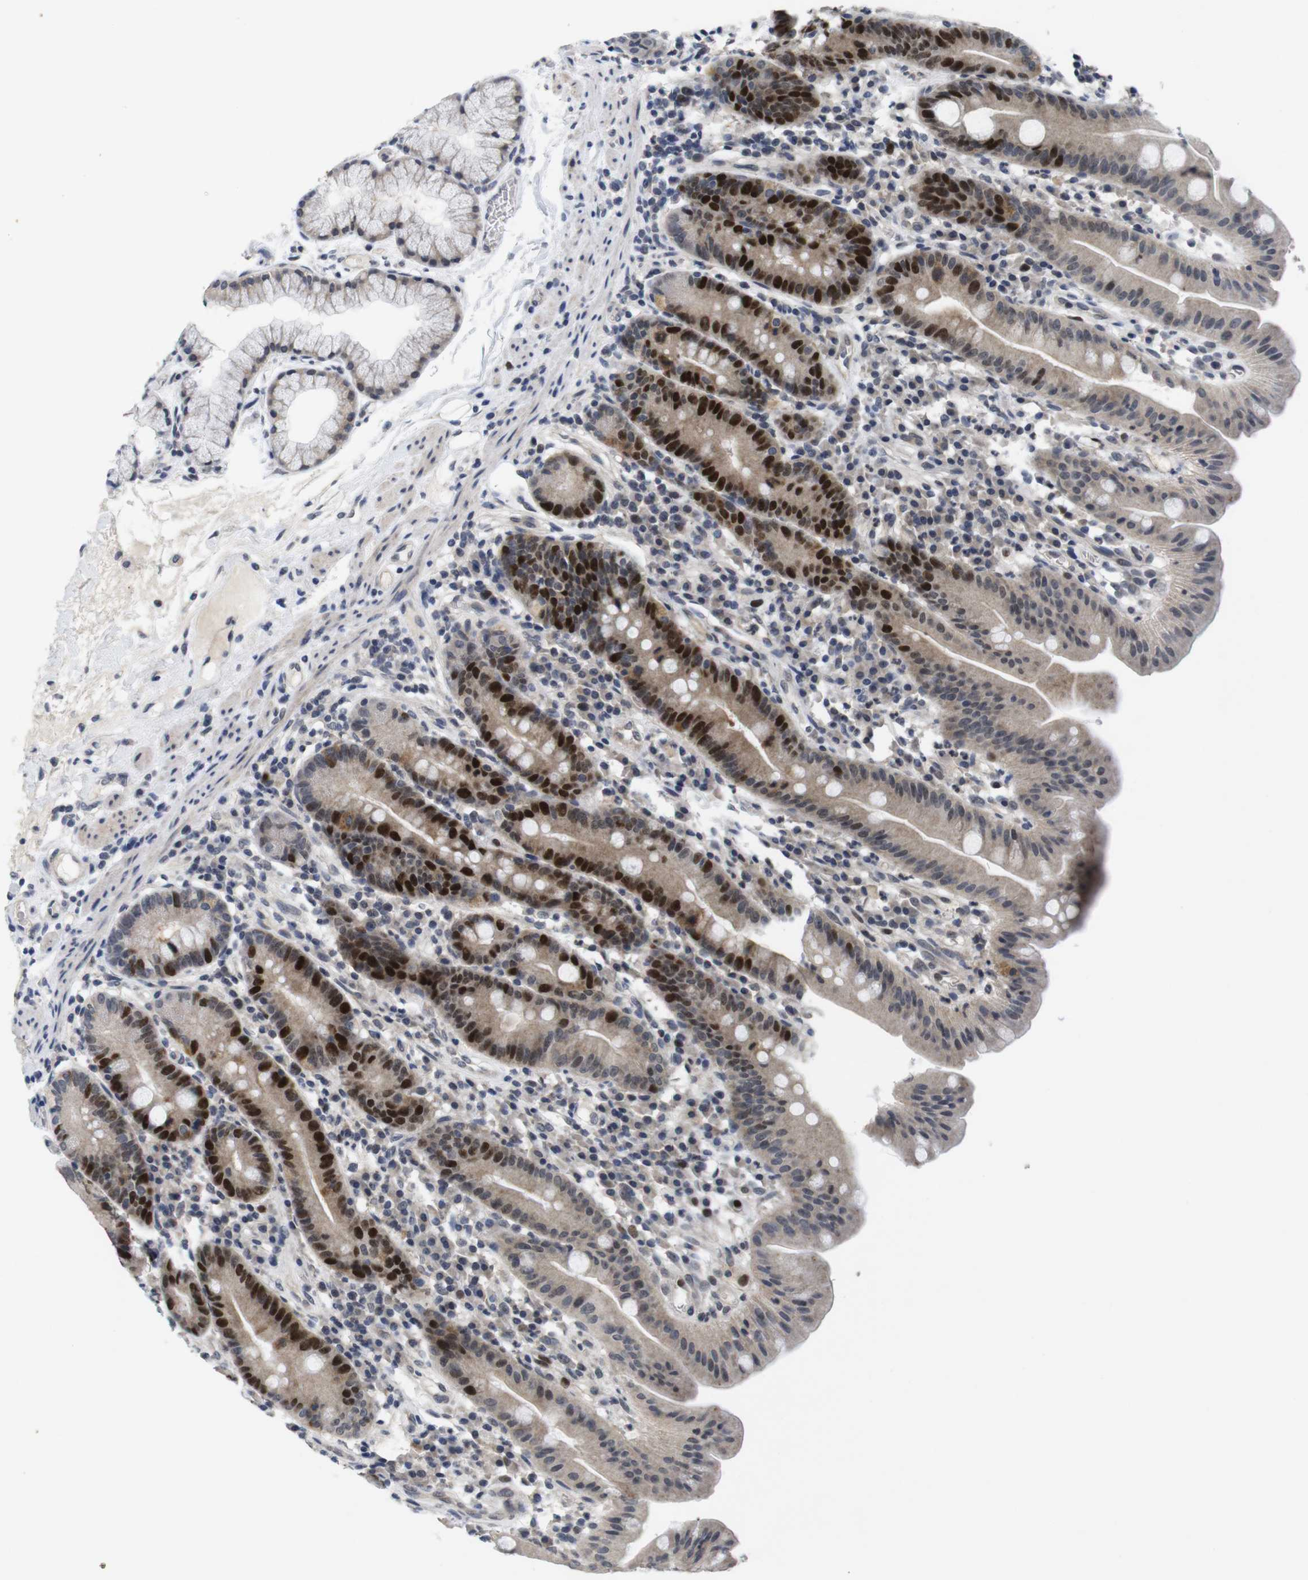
{"staining": {"intensity": "strong", "quantity": ">75%", "location": "cytoplasmic/membranous,nuclear"}, "tissue": "duodenum", "cell_type": "Glandular cells", "image_type": "normal", "snomed": [{"axis": "morphology", "description": "Normal tissue, NOS"}, {"axis": "topography", "description": "Duodenum"}], "caption": "A high amount of strong cytoplasmic/membranous,nuclear expression is seen in approximately >75% of glandular cells in unremarkable duodenum.", "gene": "SKP2", "patient": {"sex": "male", "age": 50}}